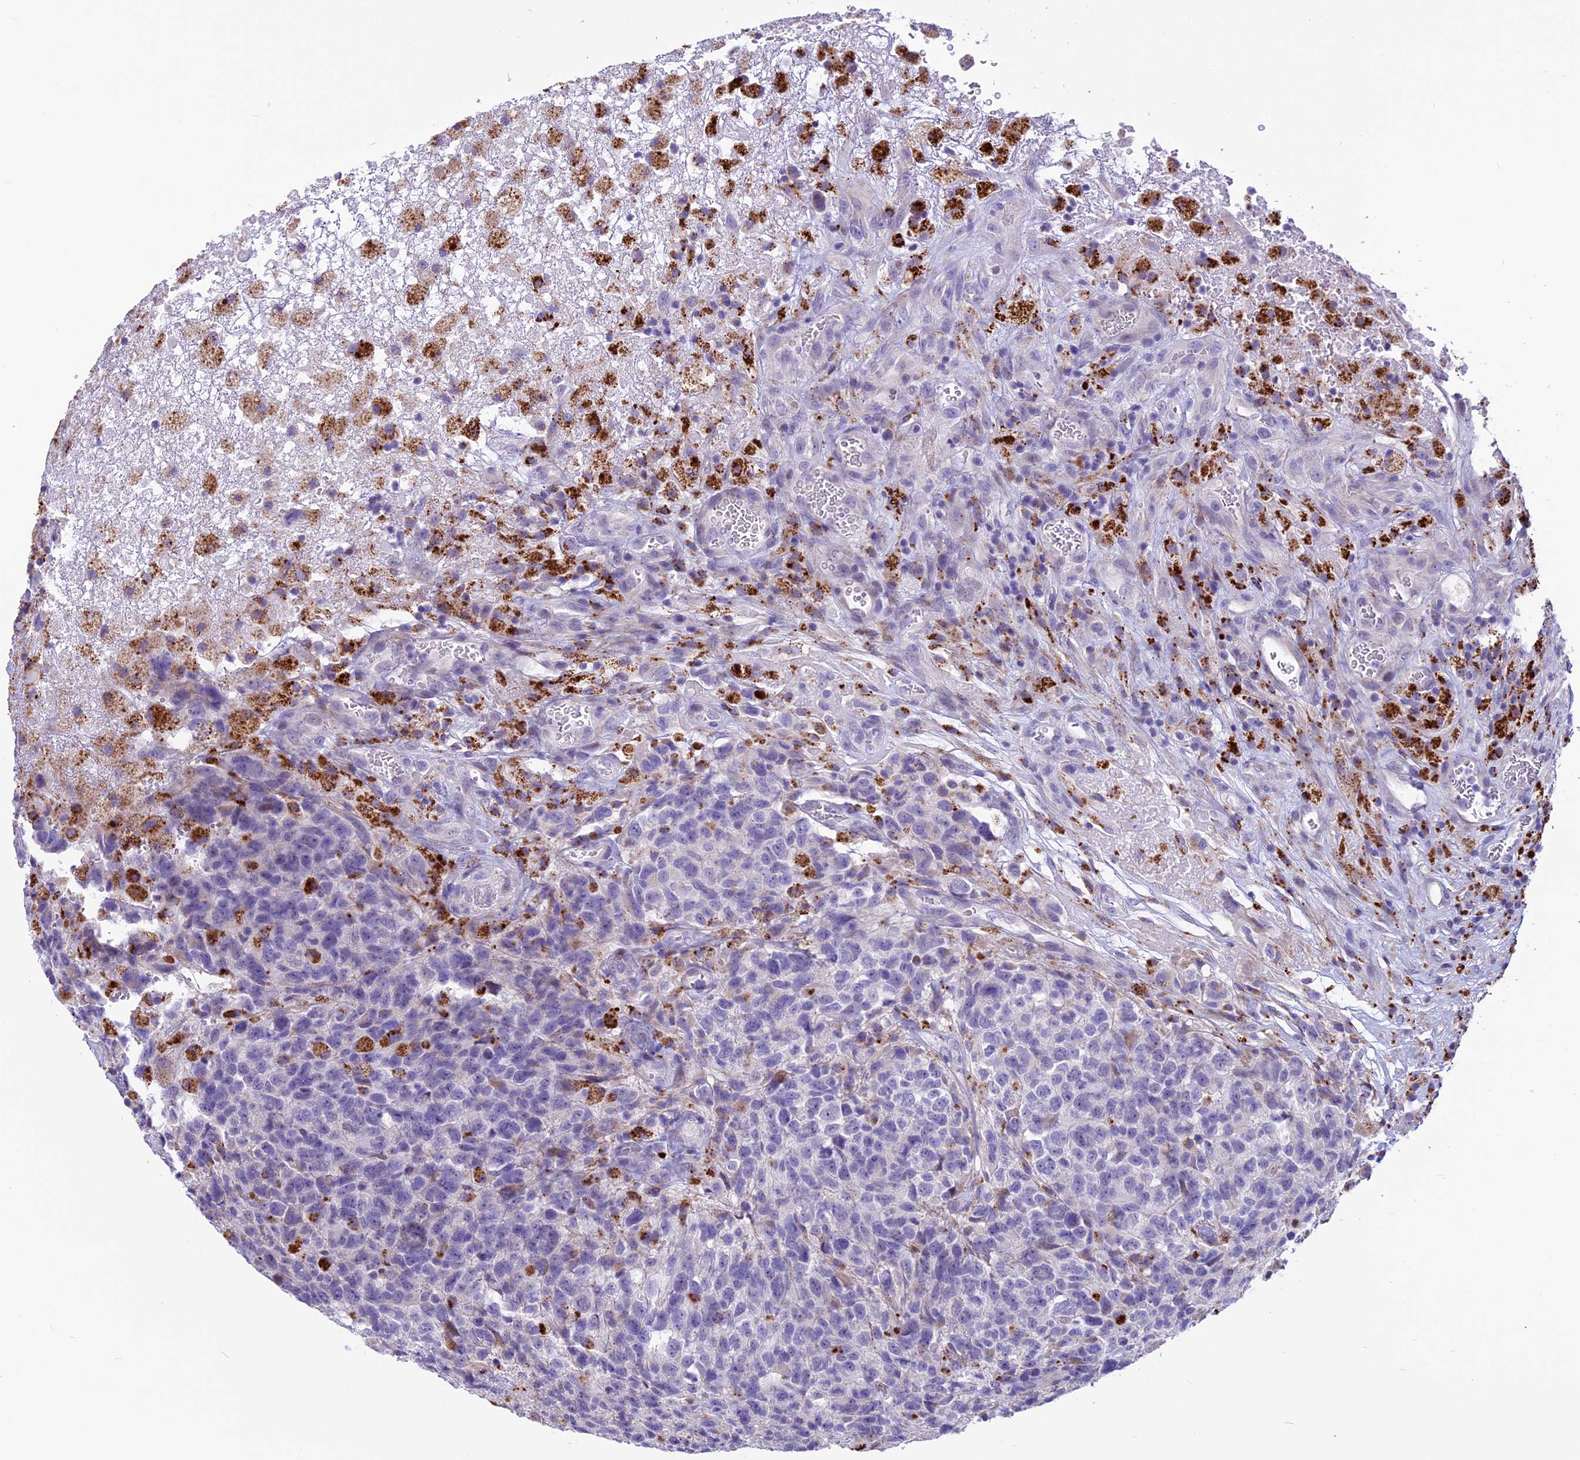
{"staining": {"intensity": "negative", "quantity": "none", "location": "none"}, "tissue": "glioma", "cell_type": "Tumor cells", "image_type": "cancer", "snomed": [{"axis": "morphology", "description": "Glioma, malignant, High grade"}, {"axis": "topography", "description": "Brain"}], "caption": "Immunohistochemical staining of human glioma reveals no significant expression in tumor cells. (DAB (3,3'-diaminobenzidine) immunohistochemistry, high magnification).", "gene": "THRSP", "patient": {"sex": "male", "age": 69}}